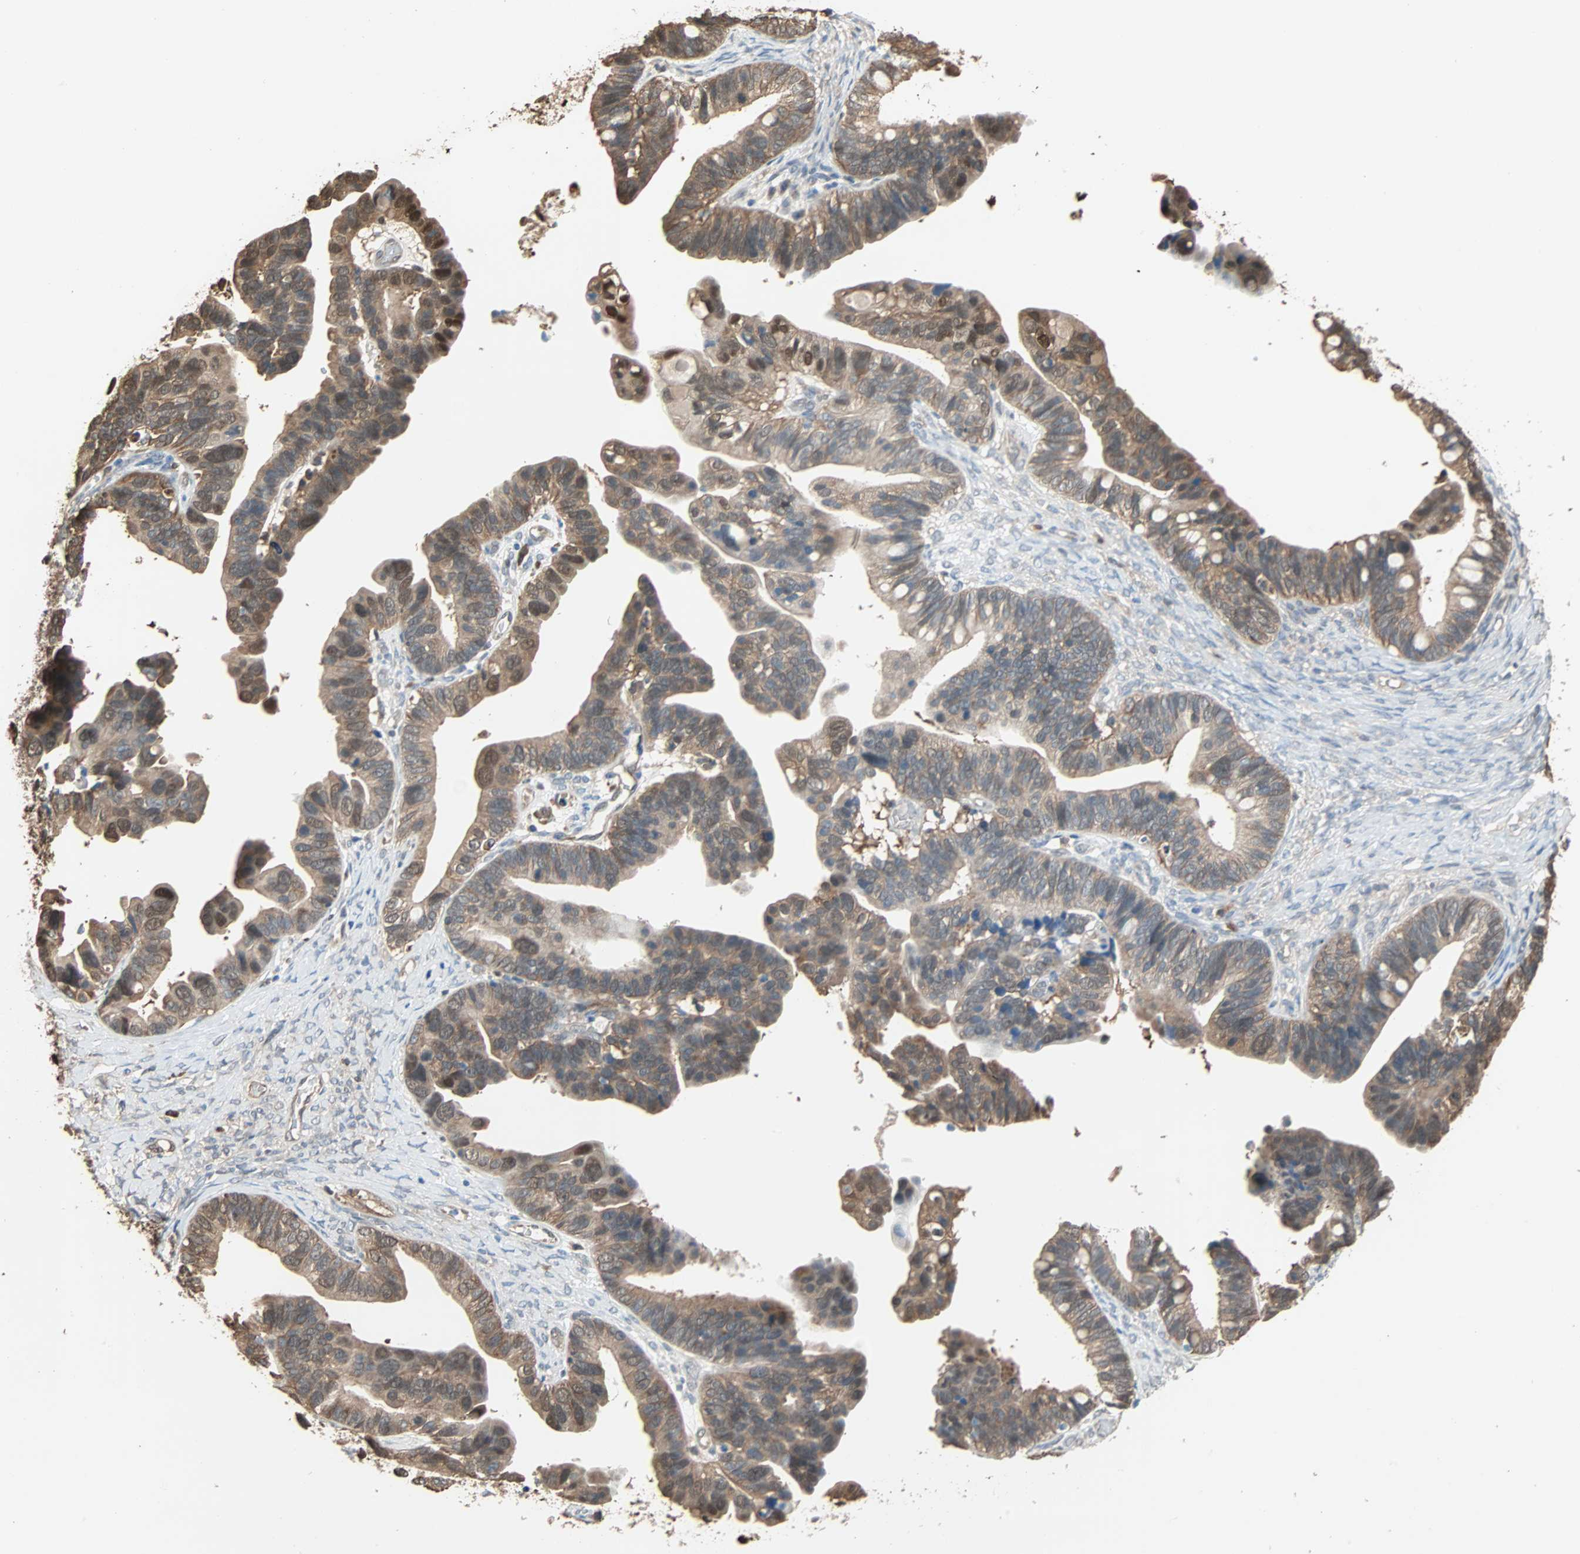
{"staining": {"intensity": "moderate", "quantity": ">75%", "location": "cytoplasmic/membranous,nuclear"}, "tissue": "ovarian cancer", "cell_type": "Tumor cells", "image_type": "cancer", "snomed": [{"axis": "morphology", "description": "Cystadenocarcinoma, serous, NOS"}, {"axis": "topography", "description": "Ovary"}], "caption": "Immunohistochemistry histopathology image of neoplastic tissue: human ovarian cancer stained using IHC exhibits medium levels of moderate protein expression localized specifically in the cytoplasmic/membranous and nuclear of tumor cells, appearing as a cytoplasmic/membranous and nuclear brown color.", "gene": "PRDX1", "patient": {"sex": "female", "age": 56}}